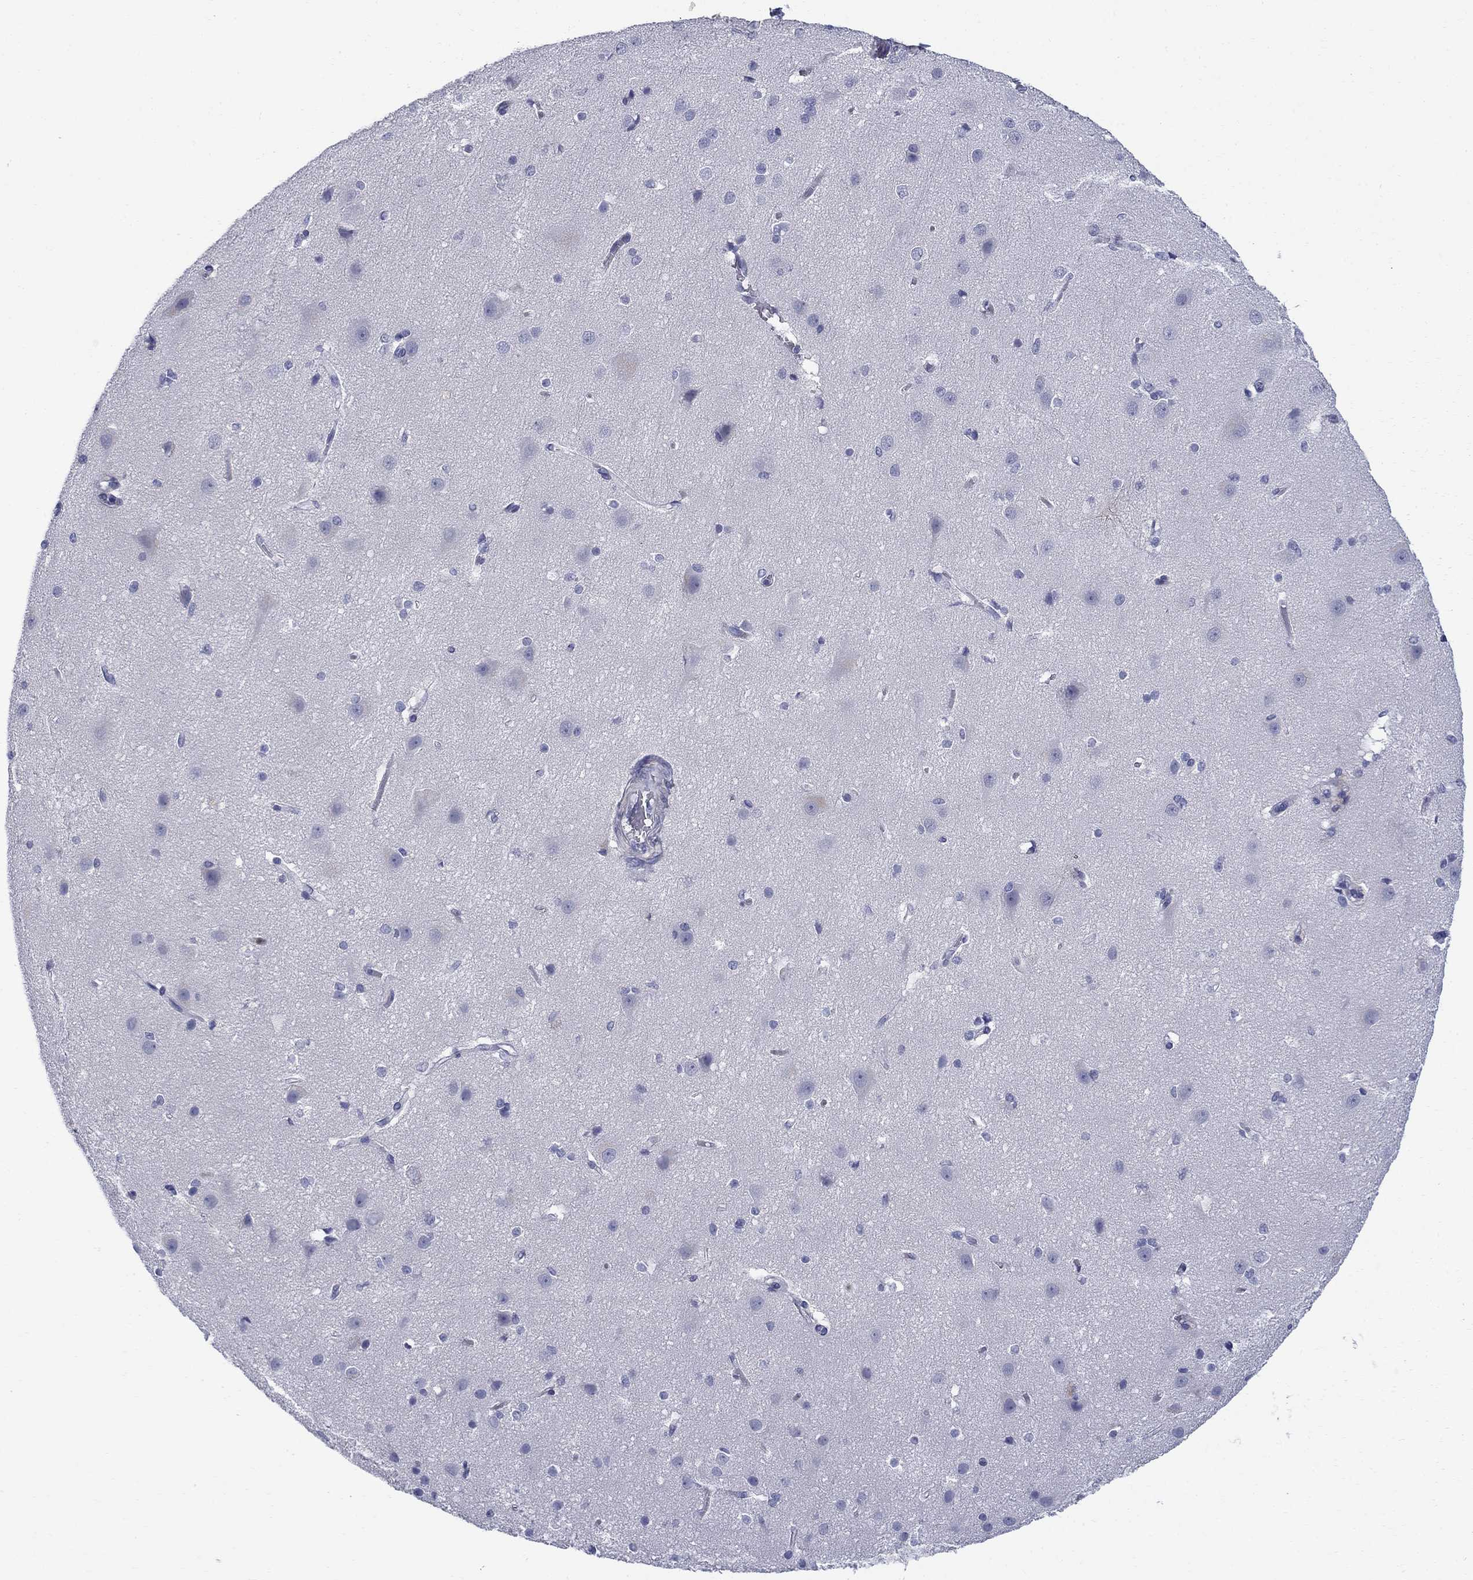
{"staining": {"intensity": "negative", "quantity": "none", "location": "none"}, "tissue": "cerebral cortex", "cell_type": "Endothelial cells", "image_type": "normal", "snomed": [{"axis": "morphology", "description": "Normal tissue, NOS"}, {"axis": "topography", "description": "Cerebral cortex"}], "caption": "Immunohistochemical staining of normal cerebral cortex shows no significant expression in endothelial cells.", "gene": "SERPINB2", "patient": {"sex": "male", "age": 37}}